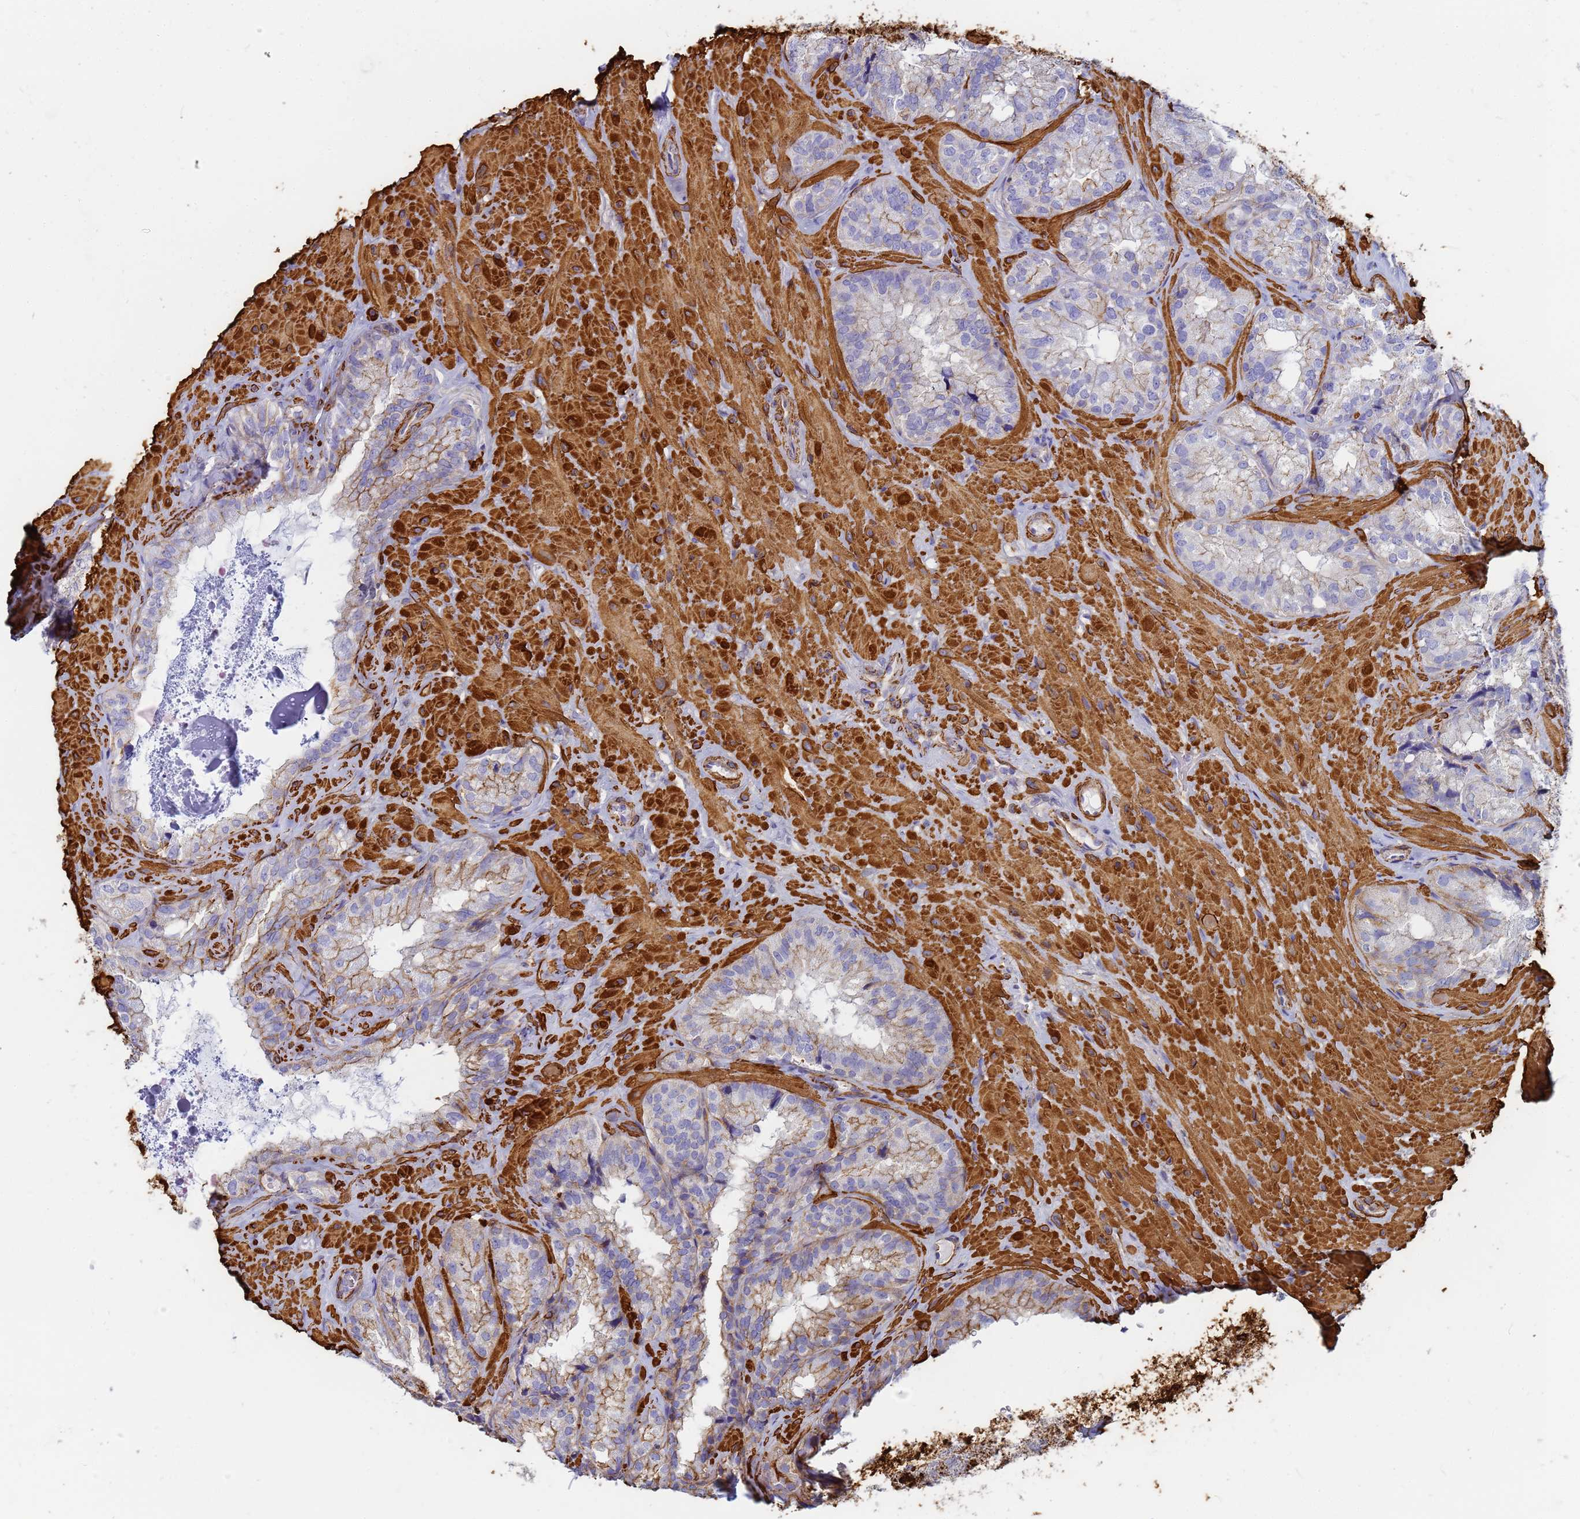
{"staining": {"intensity": "moderate", "quantity": "25%-75%", "location": "cytoplasmic/membranous"}, "tissue": "seminal vesicle", "cell_type": "Glandular cells", "image_type": "normal", "snomed": [{"axis": "morphology", "description": "Normal tissue, NOS"}, {"axis": "topography", "description": "Seminal veicle"}], "caption": "The immunohistochemical stain labels moderate cytoplasmic/membranous positivity in glandular cells of normal seminal vesicle. The staining was performed using DAB to visualize the protein expression in brown, while the nuclei were stained in blue with hematoxylin (Magnification: 20x).", "gene": "TPM1", "patient": {"sex": "male", "age": 58}}